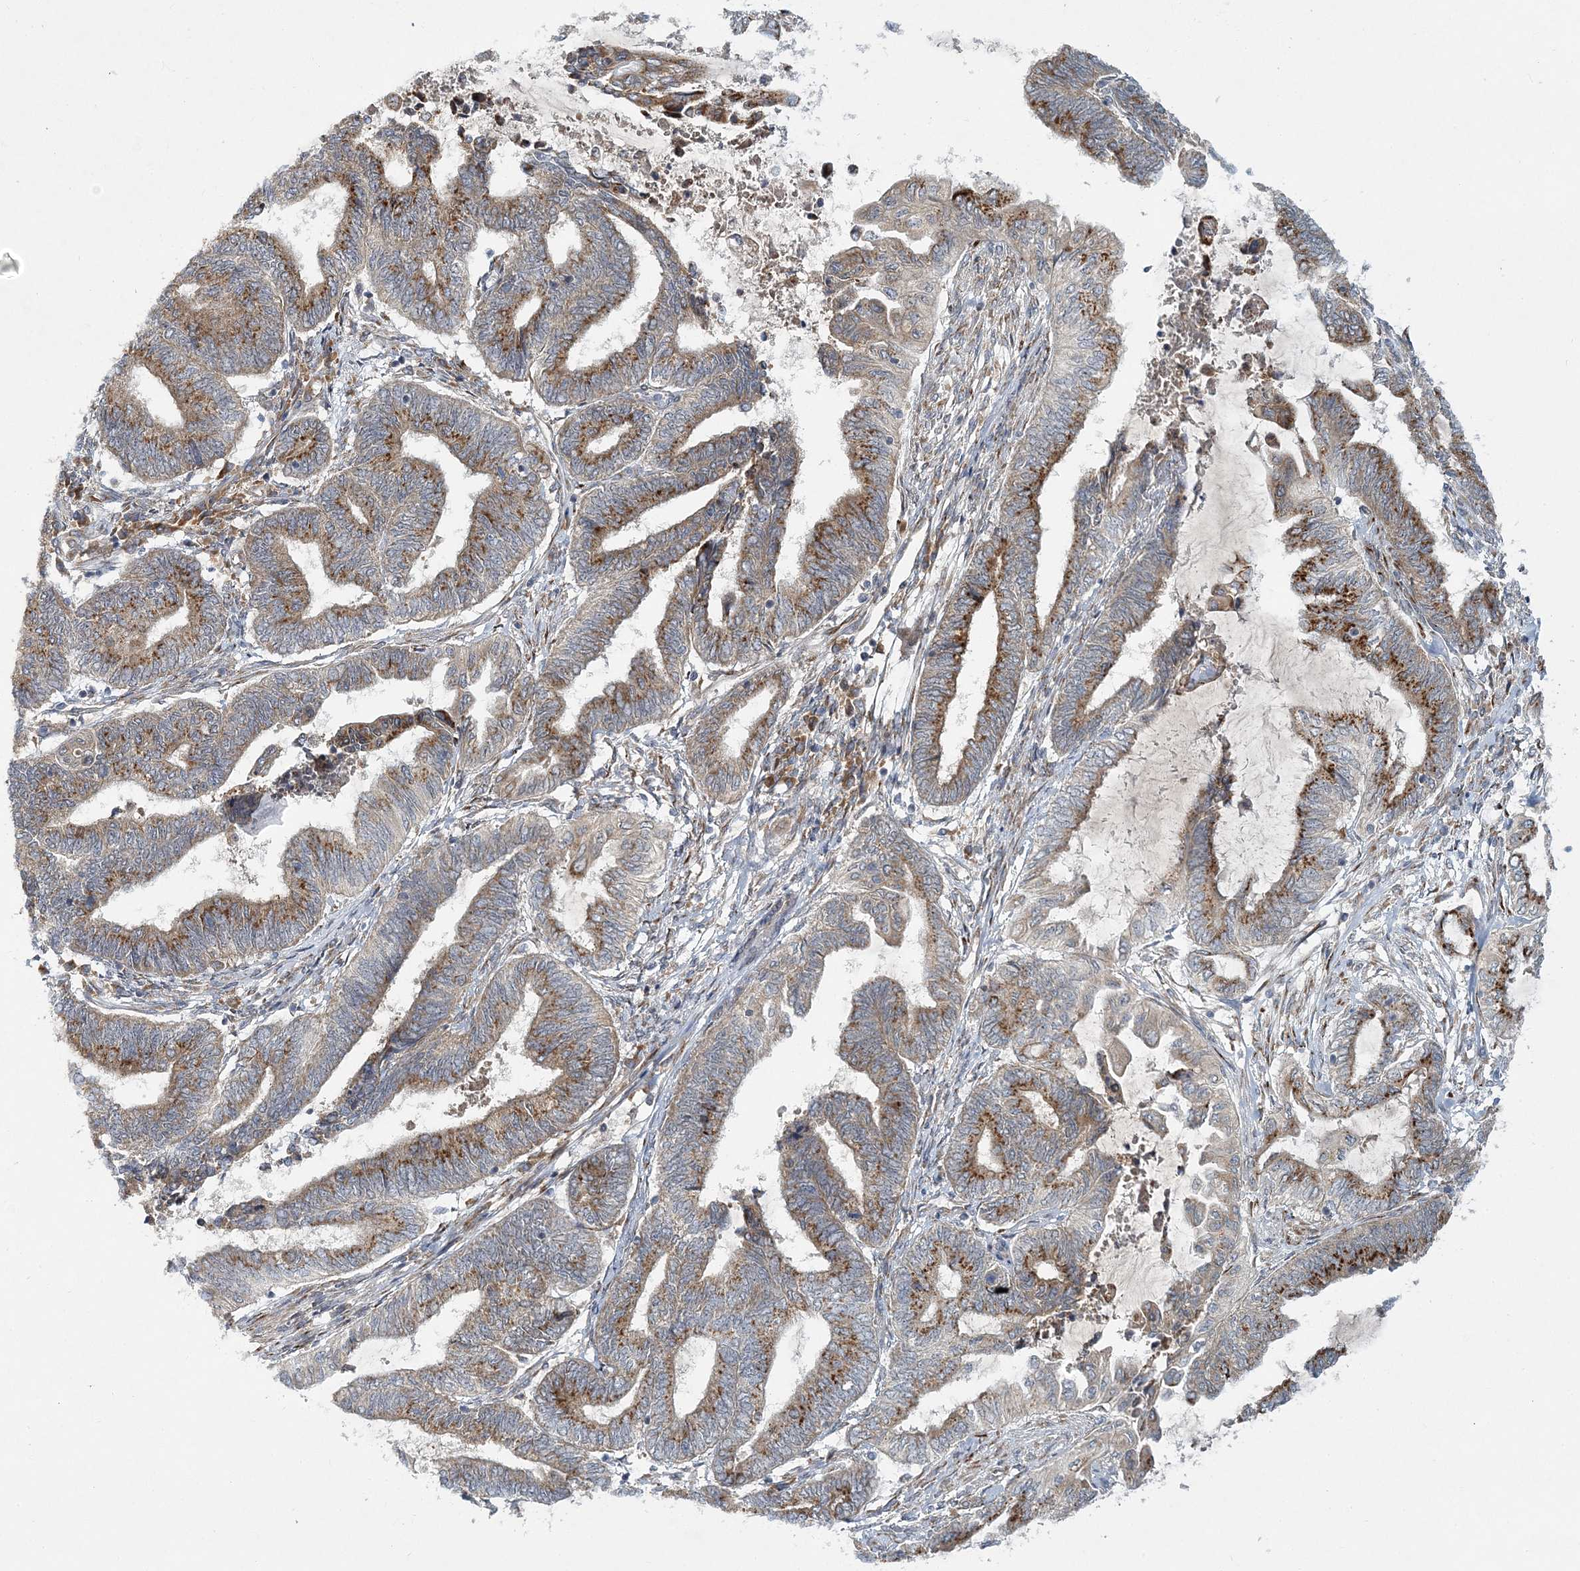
{"staining": {"intensity": "strong", "quantity": "25%-75%", "location": "cytoplasmic/membranous"}, "tissue": "endometrial cancer", "cell_type": "Tumor cells", "image_type": "cancer", "snomed": [{"axis": "morphology", "description": "Adenocarcinoma, NOS"}, {"axis": "topography", "description": "Uterus"}, {"axis": "topography", "description": "Endometrium"}], "caption": "High-magnification brightfield microscopy of endometrial cancer (adenocarcinoma) stained with DAB (brown) and counterstained with hematoxylin (blue). tumor cells exhibit strong cytoplasmic/membranous positivity is seen in about25%-75% of cells. Nuclei are stained in blue.", "gene": "NBAS", "patient": {"sex": "female", "age": 70}}